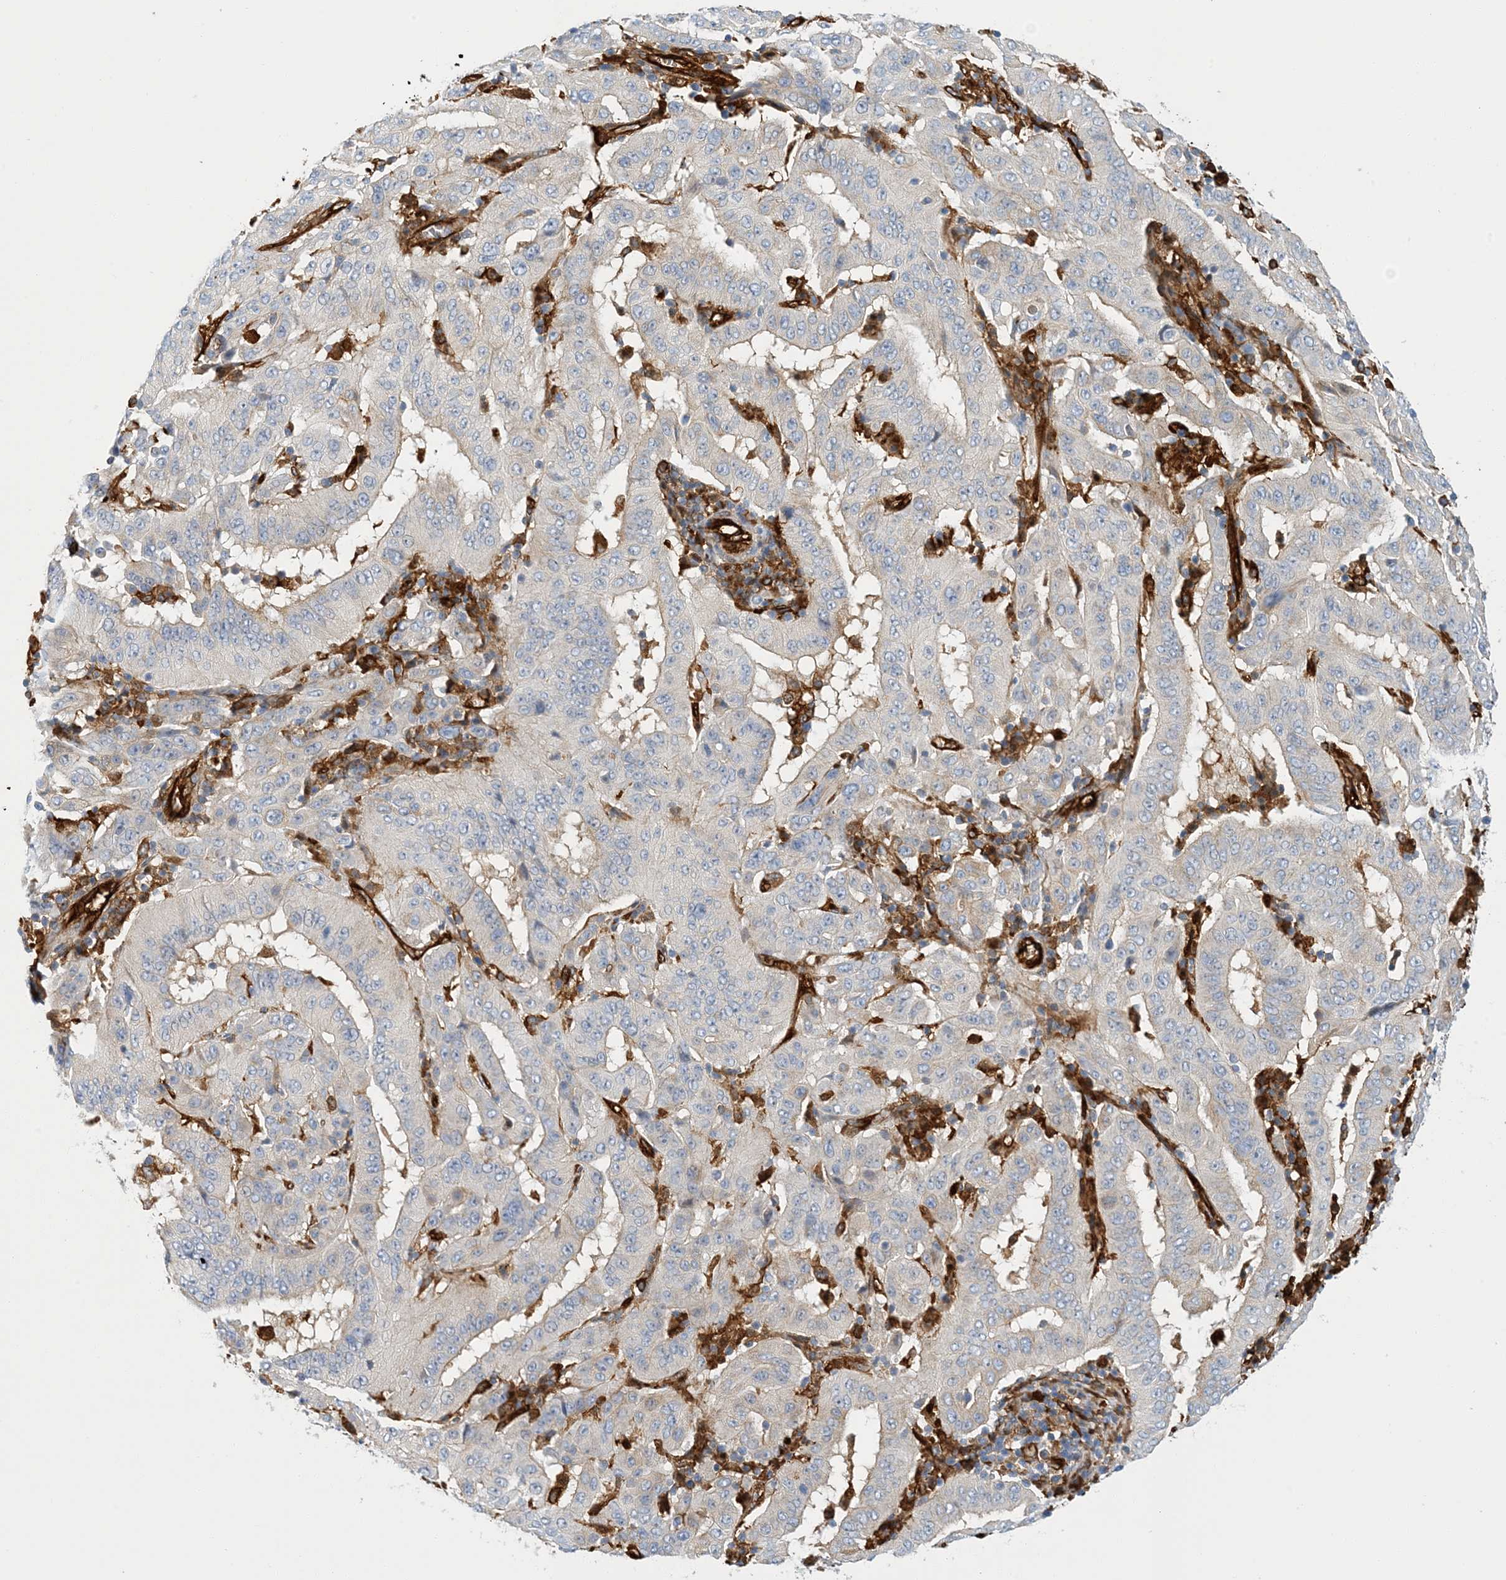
{"staining": {"intensity": "negative", "quantity": "none", "location": "none"}, "tissue": "pancreatic cancer", "cell_type": "Tumor cells", "image_type": "cancer", "snomed": [{"axis": "morphology", "description": "Adenocarcinoma, NOS"}, {"axis": "topography", "description": "Pancreas"}], "caption": "Immunohistochemistry of adenocarcinoma (pancreatic) reveals no positivity in tumor cells.", "gene": "PCDHA2", "patient": {"sex": "male", "age": 63}}